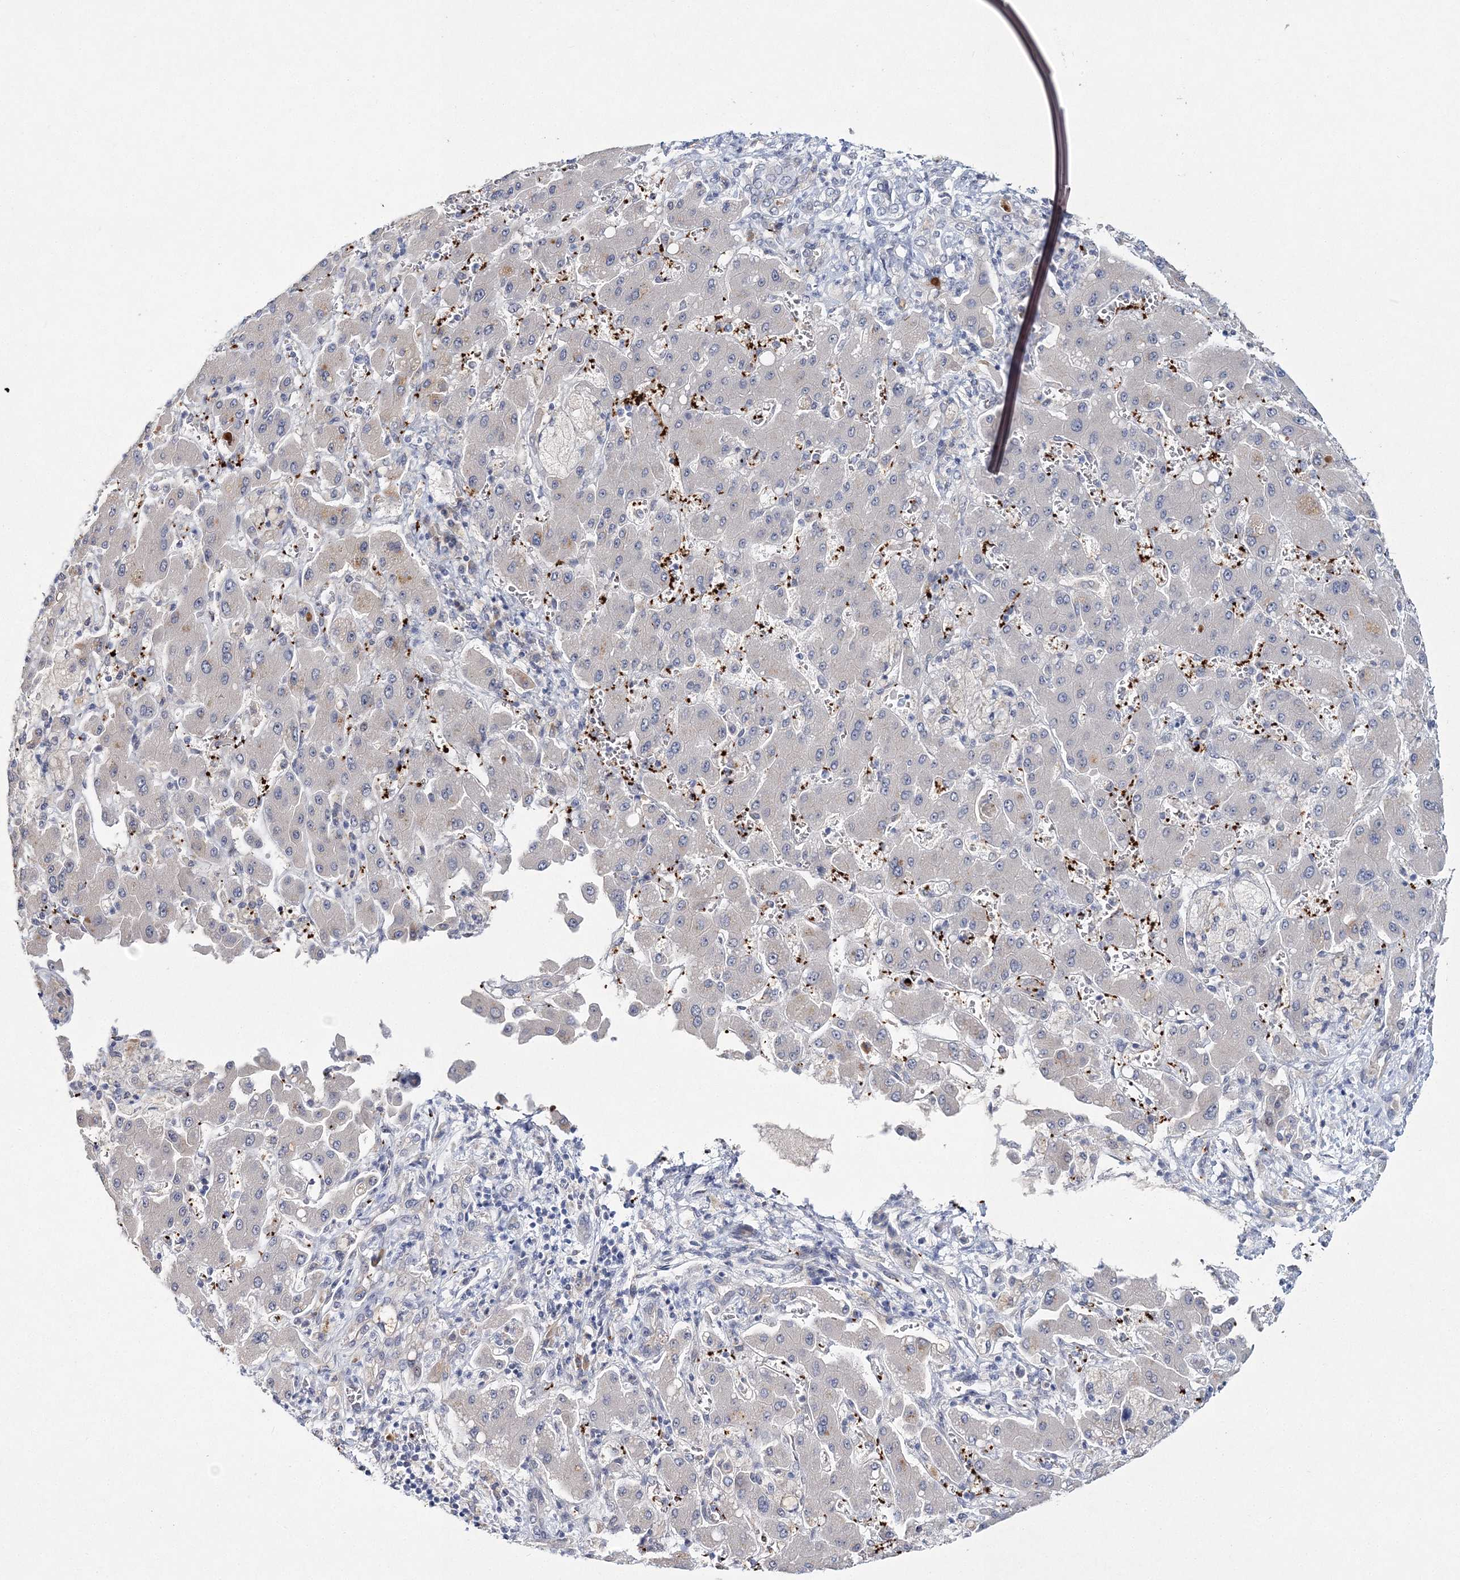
{"staining": {"intensity": "negative", "quantity": "none", "location": "none"}, "tissue": "liver cancer", "cell_type": "Tumor cells", "image_type": "cancer", "snomed": [{"axis": "morphology", "description": "Cholangiocarcinoma"}, {"axis": "topography", "description": "Liver"}], "caption": "Immunohistochemistry (IHC) of cholangiocarcinoma (liver) demonstrates no staining in tumor cells.", "gene": "MYOZ2", "patient": {"sex": "male", "age": 50}}